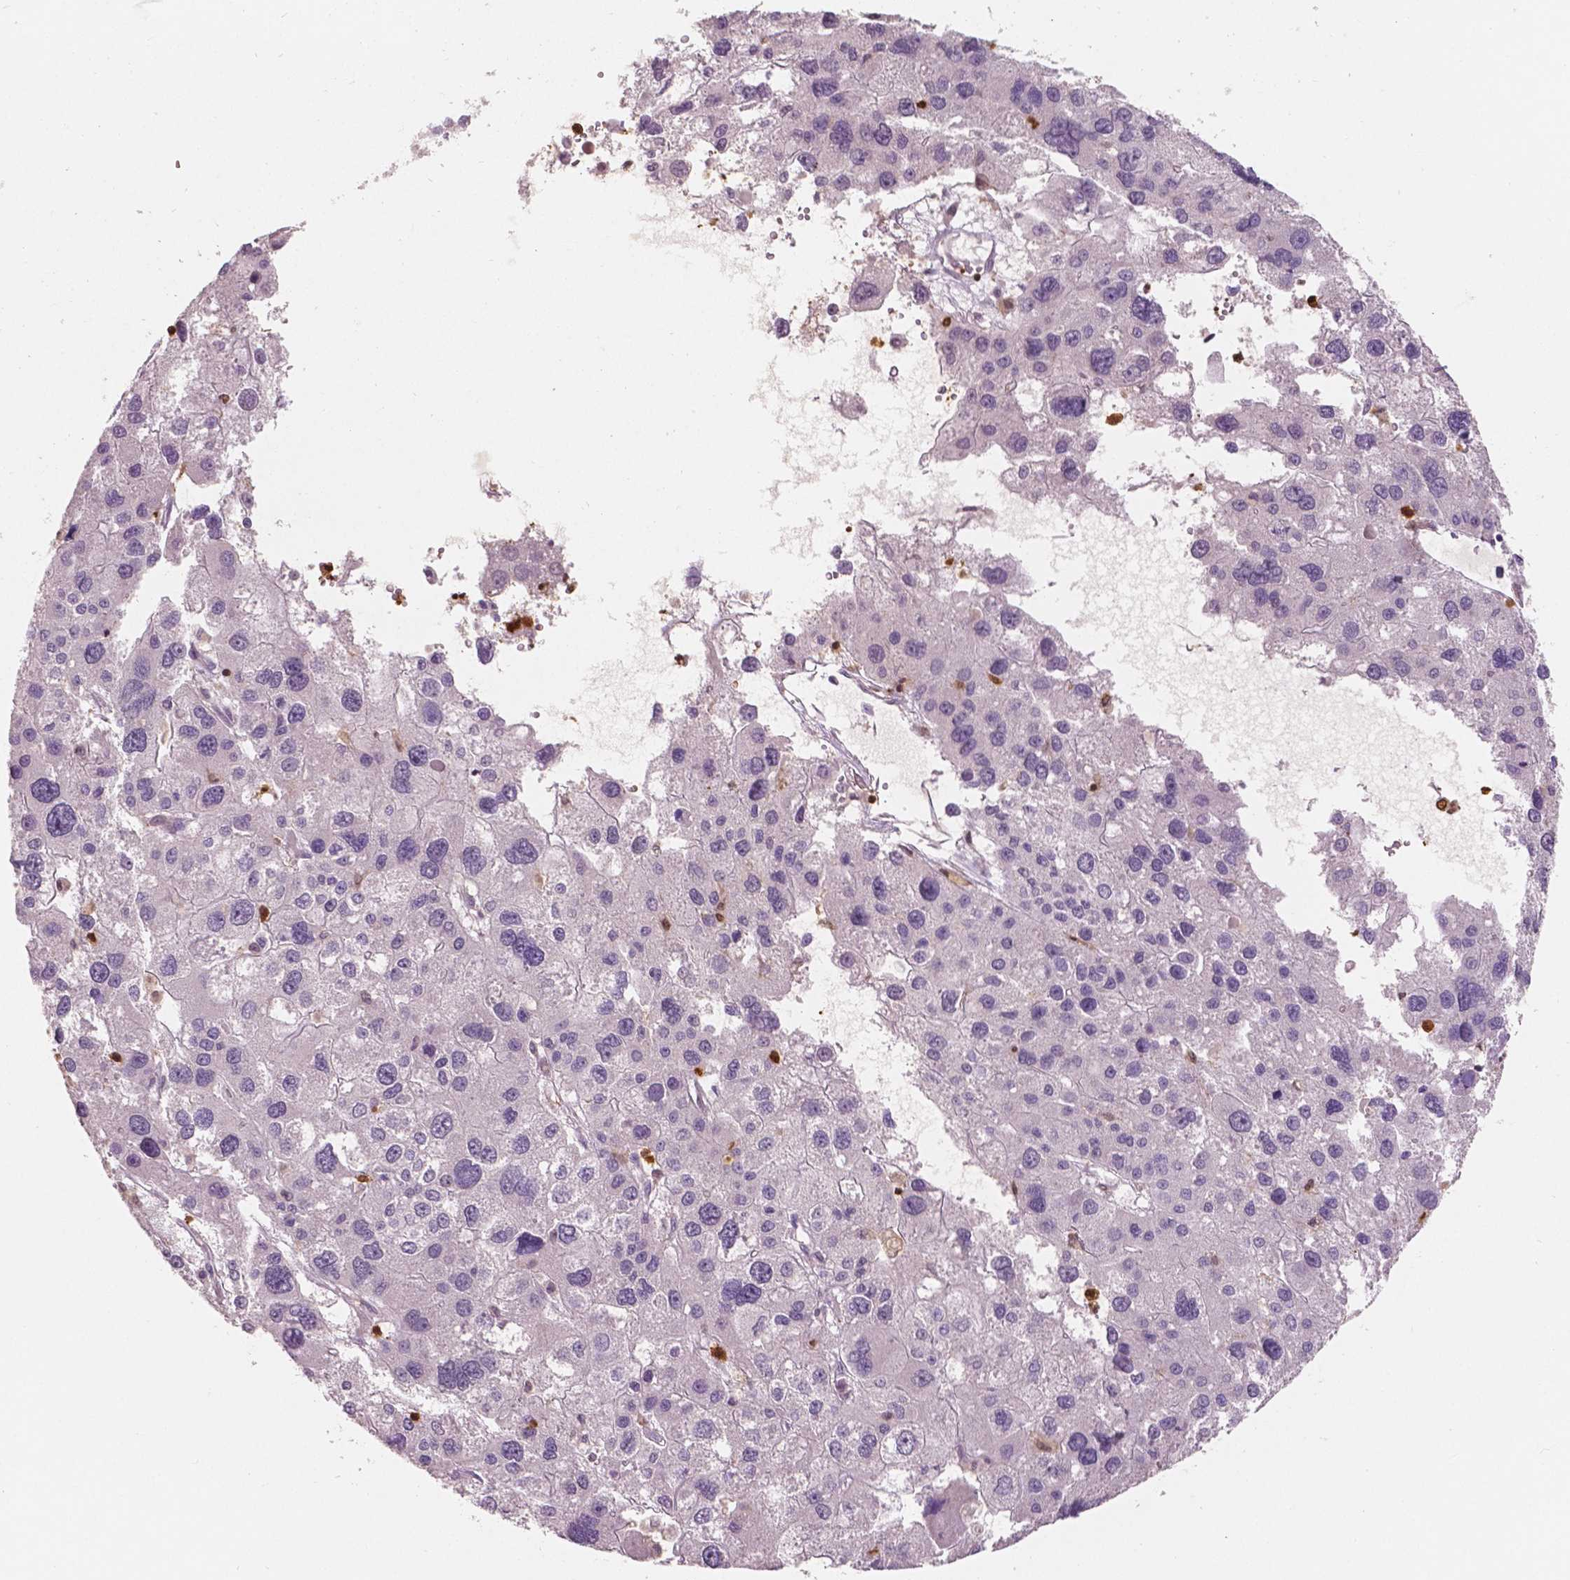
{"staining": {"intensity": "negative", "quantity": "none", "location": "none"}, "tissue": "liver cancer", "cell_type": "Tumor cells", "image_type": "cancer", "snomed": [{"axis": "morphology", "description": "Carcinoma, Hepatocellular, NOS"}, {"axis": "topography", "description": "Liver"}], "caption": "Hepatocellular carcinoma (liver) stained for a protein using immunohistochemistry (IHC) reveals no staining tumor cells.", "gene": "S100A4", "patient": {"sex": "male", "age": 73}}